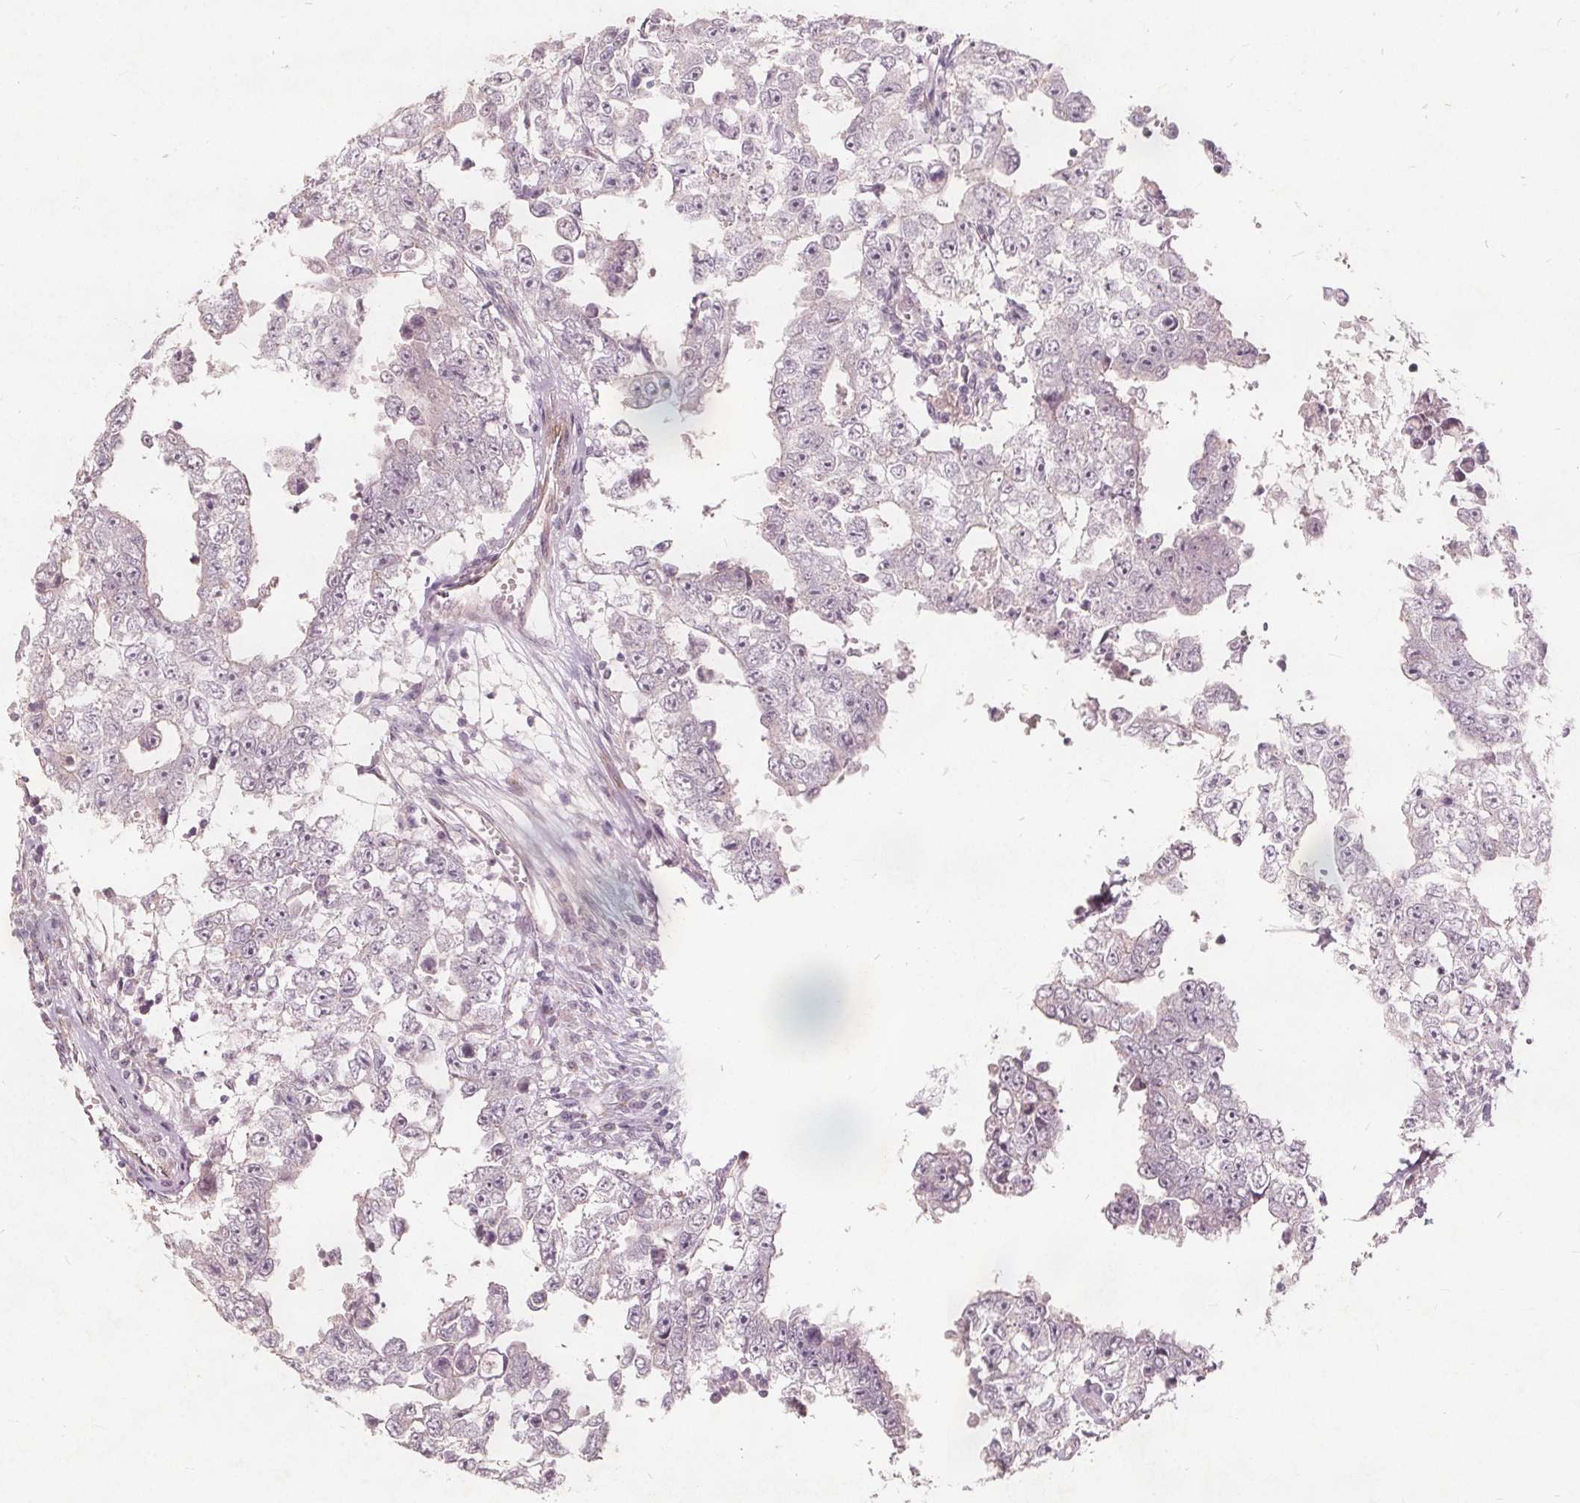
{"staining": {"intensity": "negative", "quantity": "none", "location": "none"}, "tissue": "testis cancer", "cell_type": "Tumor cells", "image_type": "cancer", "snomed": [{"axis": "morphology", "description": "Carcinoma, Embryonal, NOS"}, {"axis": "topography", "description": "Testis"}], "caption": "There is no significant positivity in tumor cells of testis cancer. (DAB (3,3'-diaminobenzidine) immunohistochemistry (IHC) visualized using brightfield microscopy, high magnification).", "gene": "PTPRT", "patient": {"sex": "male", "age": 36}}